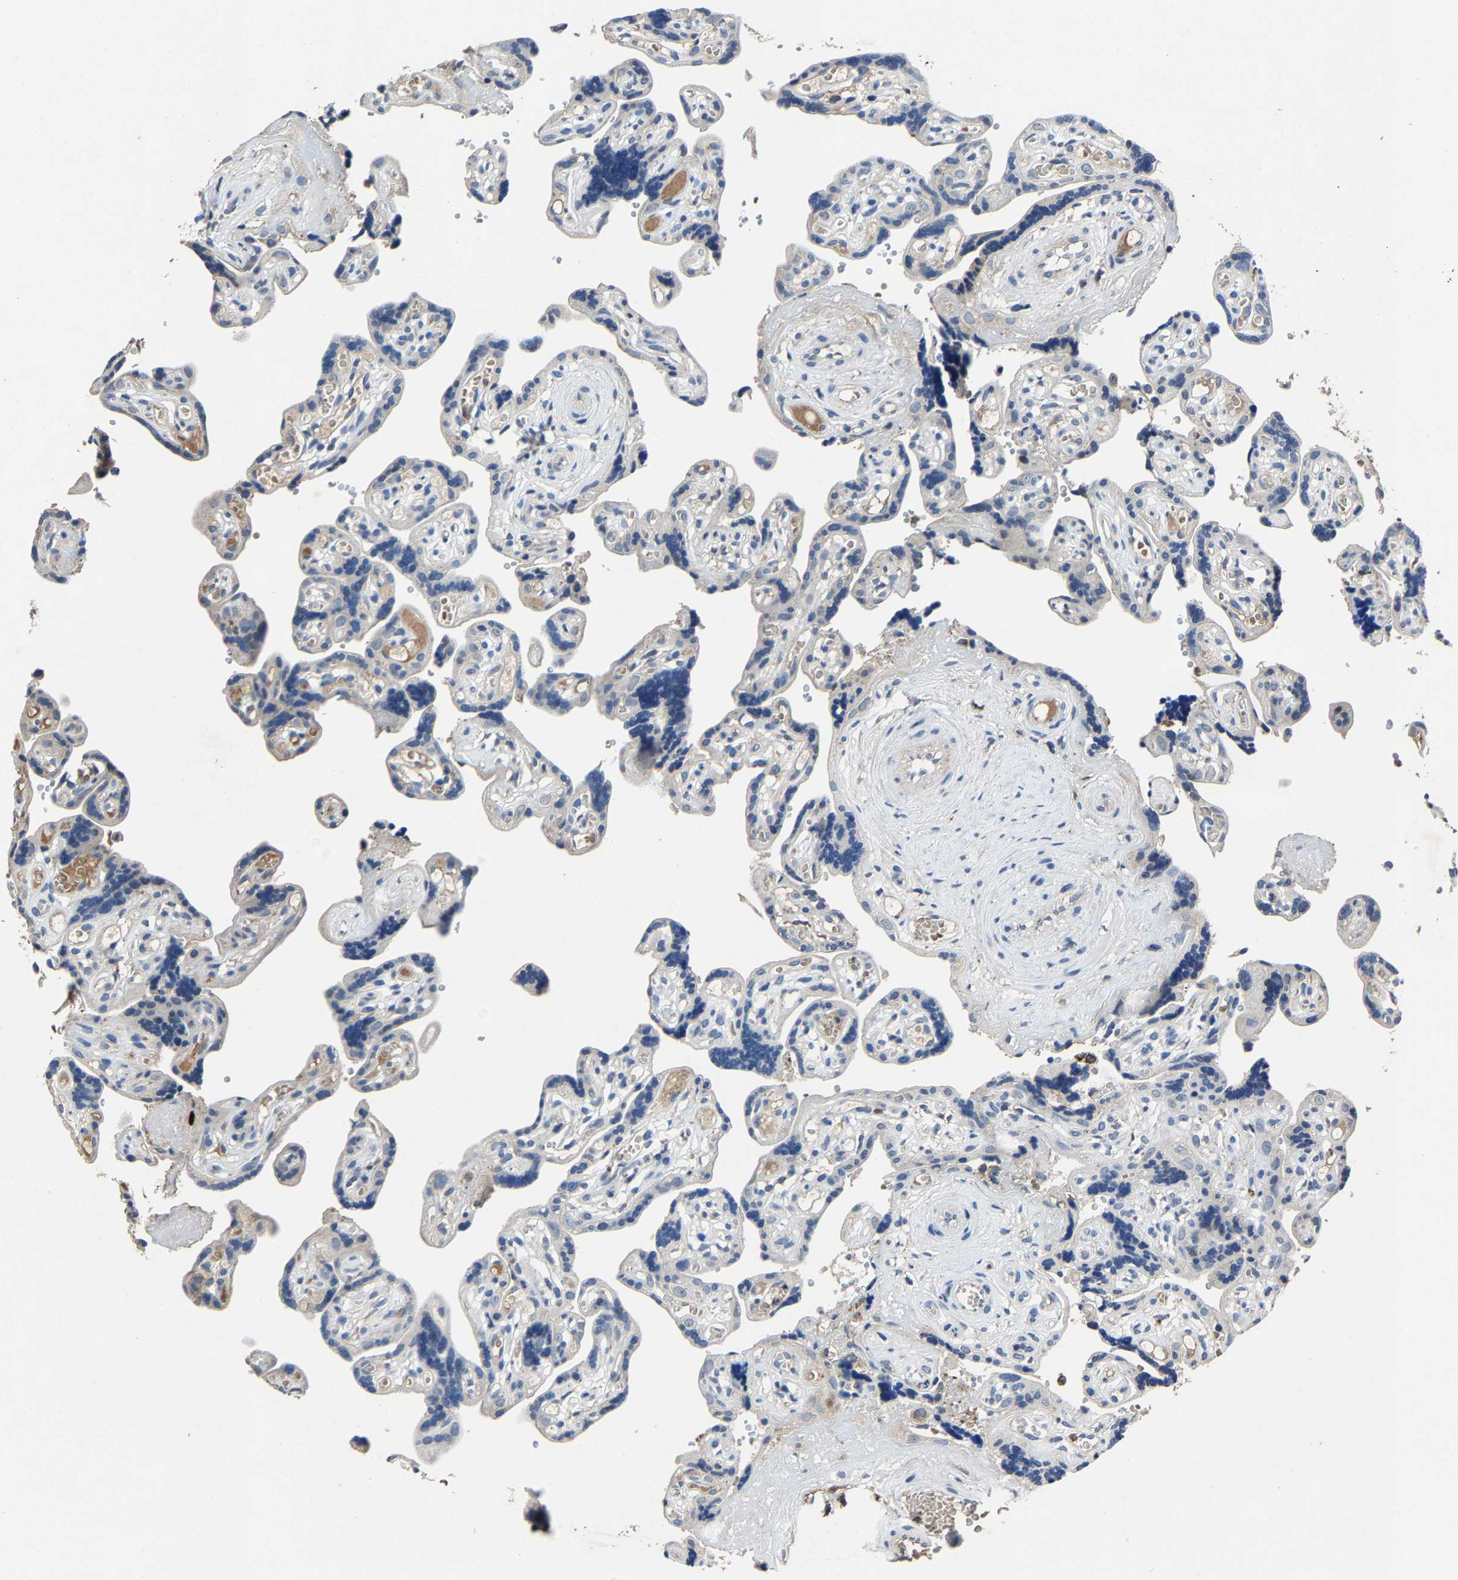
{"staining": {"intensity": "moderate", "quantity": ">75%", "location": "cytoplasmic/membranous"}, "tissue": "placenta", "cell_type": "Decidual cells", "image_type": "normal", "snomed": [{"axis": "morphology", "description": "Normal tissue, NOS"}, {"axis": "topography", "description": "Placenta"}], "caption": "Immunohistochemistry of benign placenta demonstrates medium levels of moderate cytoplasmic/membranous positivity in about >75% of decidual cells.", "gene": "PCNX2", "patient": {"sex": "female", "age": 30}}